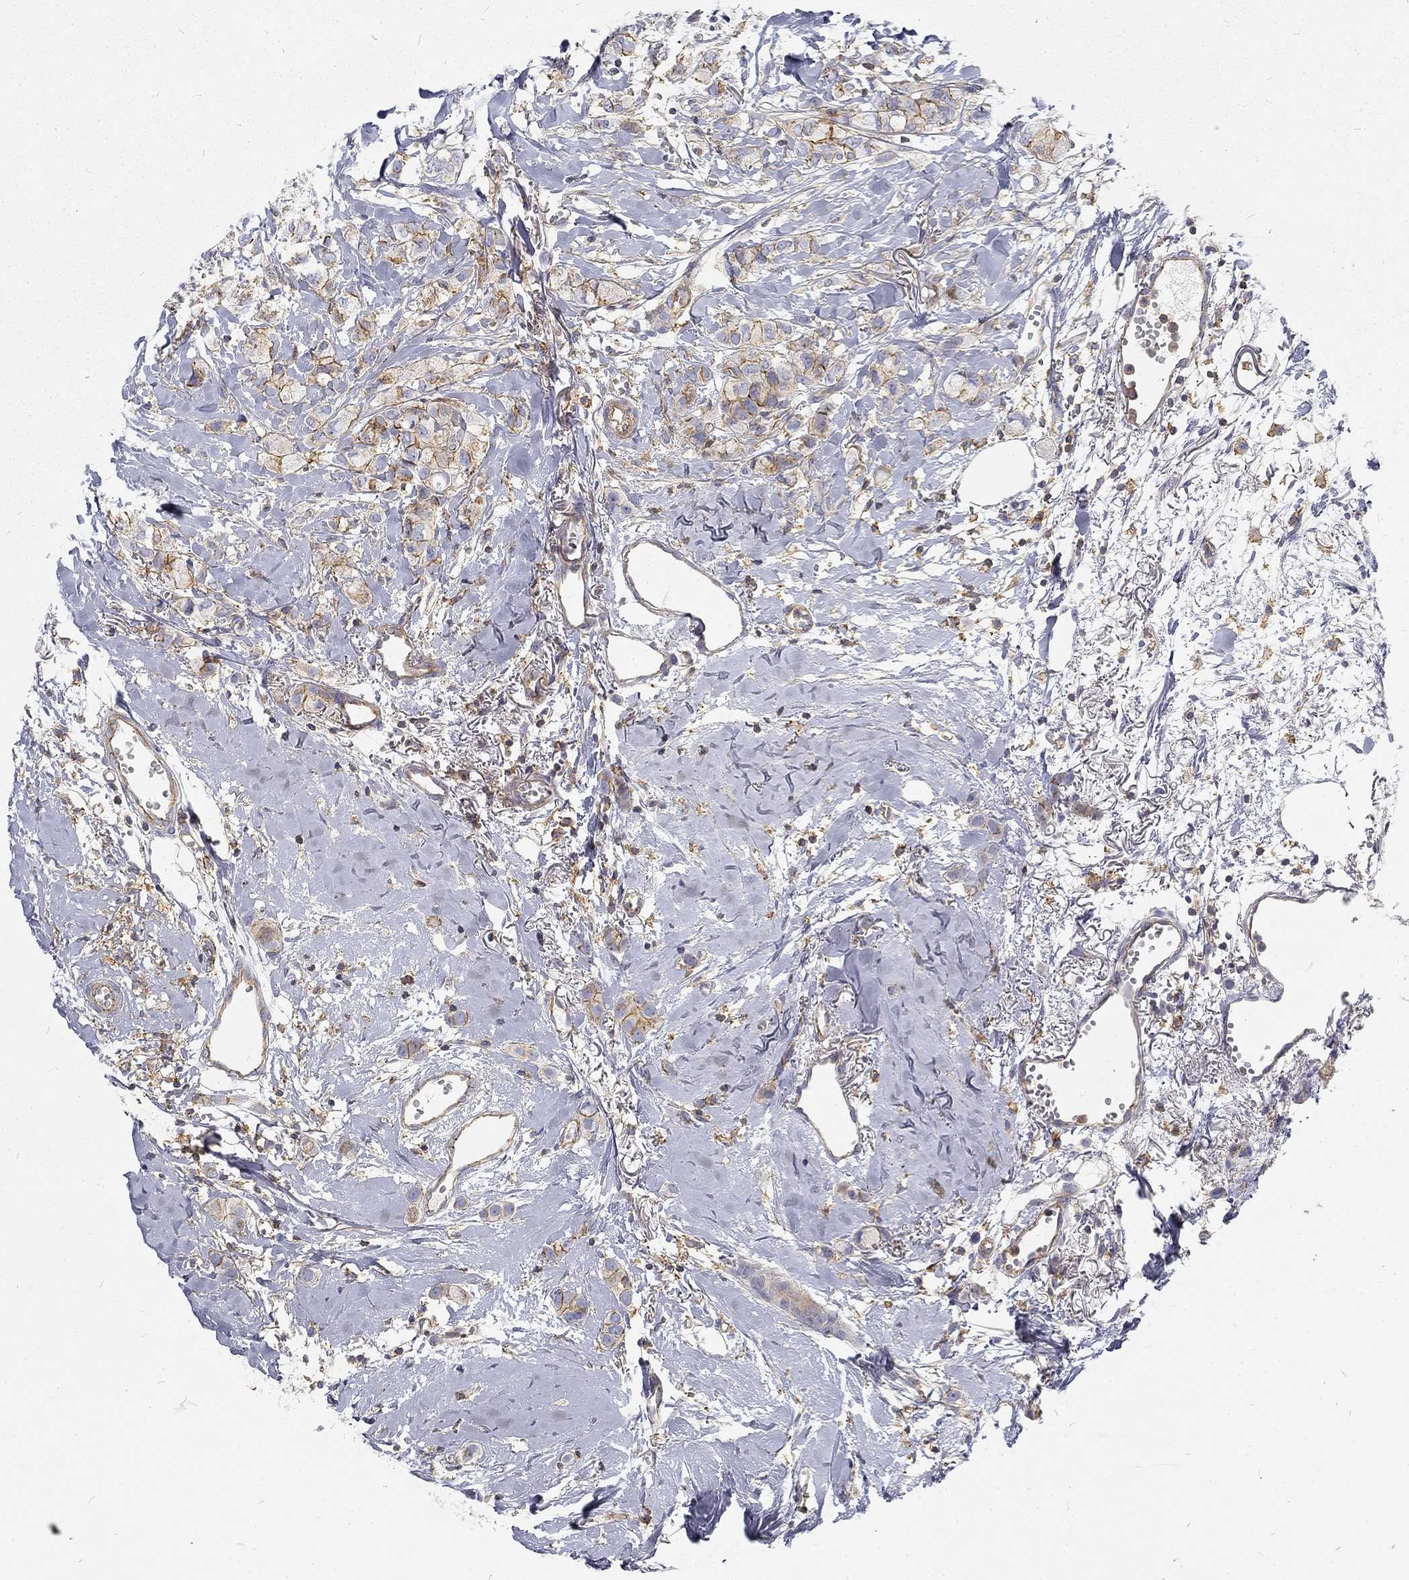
{"staining": {"intensity": "moderate", "quantity": "25%-75%", "location": "cytoplasmic/membranous"}, "tissue": "breast cancer", "cell_type": "Tumor cells", "image_type": "cancer", "snomed": [{"axis": "morphology", "description": "Duct carcinoma"}, {"axis": "topography", "description": "Breast"}], "caption": "The micrograph reveals immunohistochemical staining of breast intraductal carcinoma. There is moderate cytoplasmic/membranous expression is appreciated in approximately 25%-75% of tumor cells. The staining is performed using DAB brown chromogen to label protein expression. The nuclei are counter-stained blue using hematoxylin.", "gene": "MTMR11", "patient": {"sex": "female", "age": 85}}